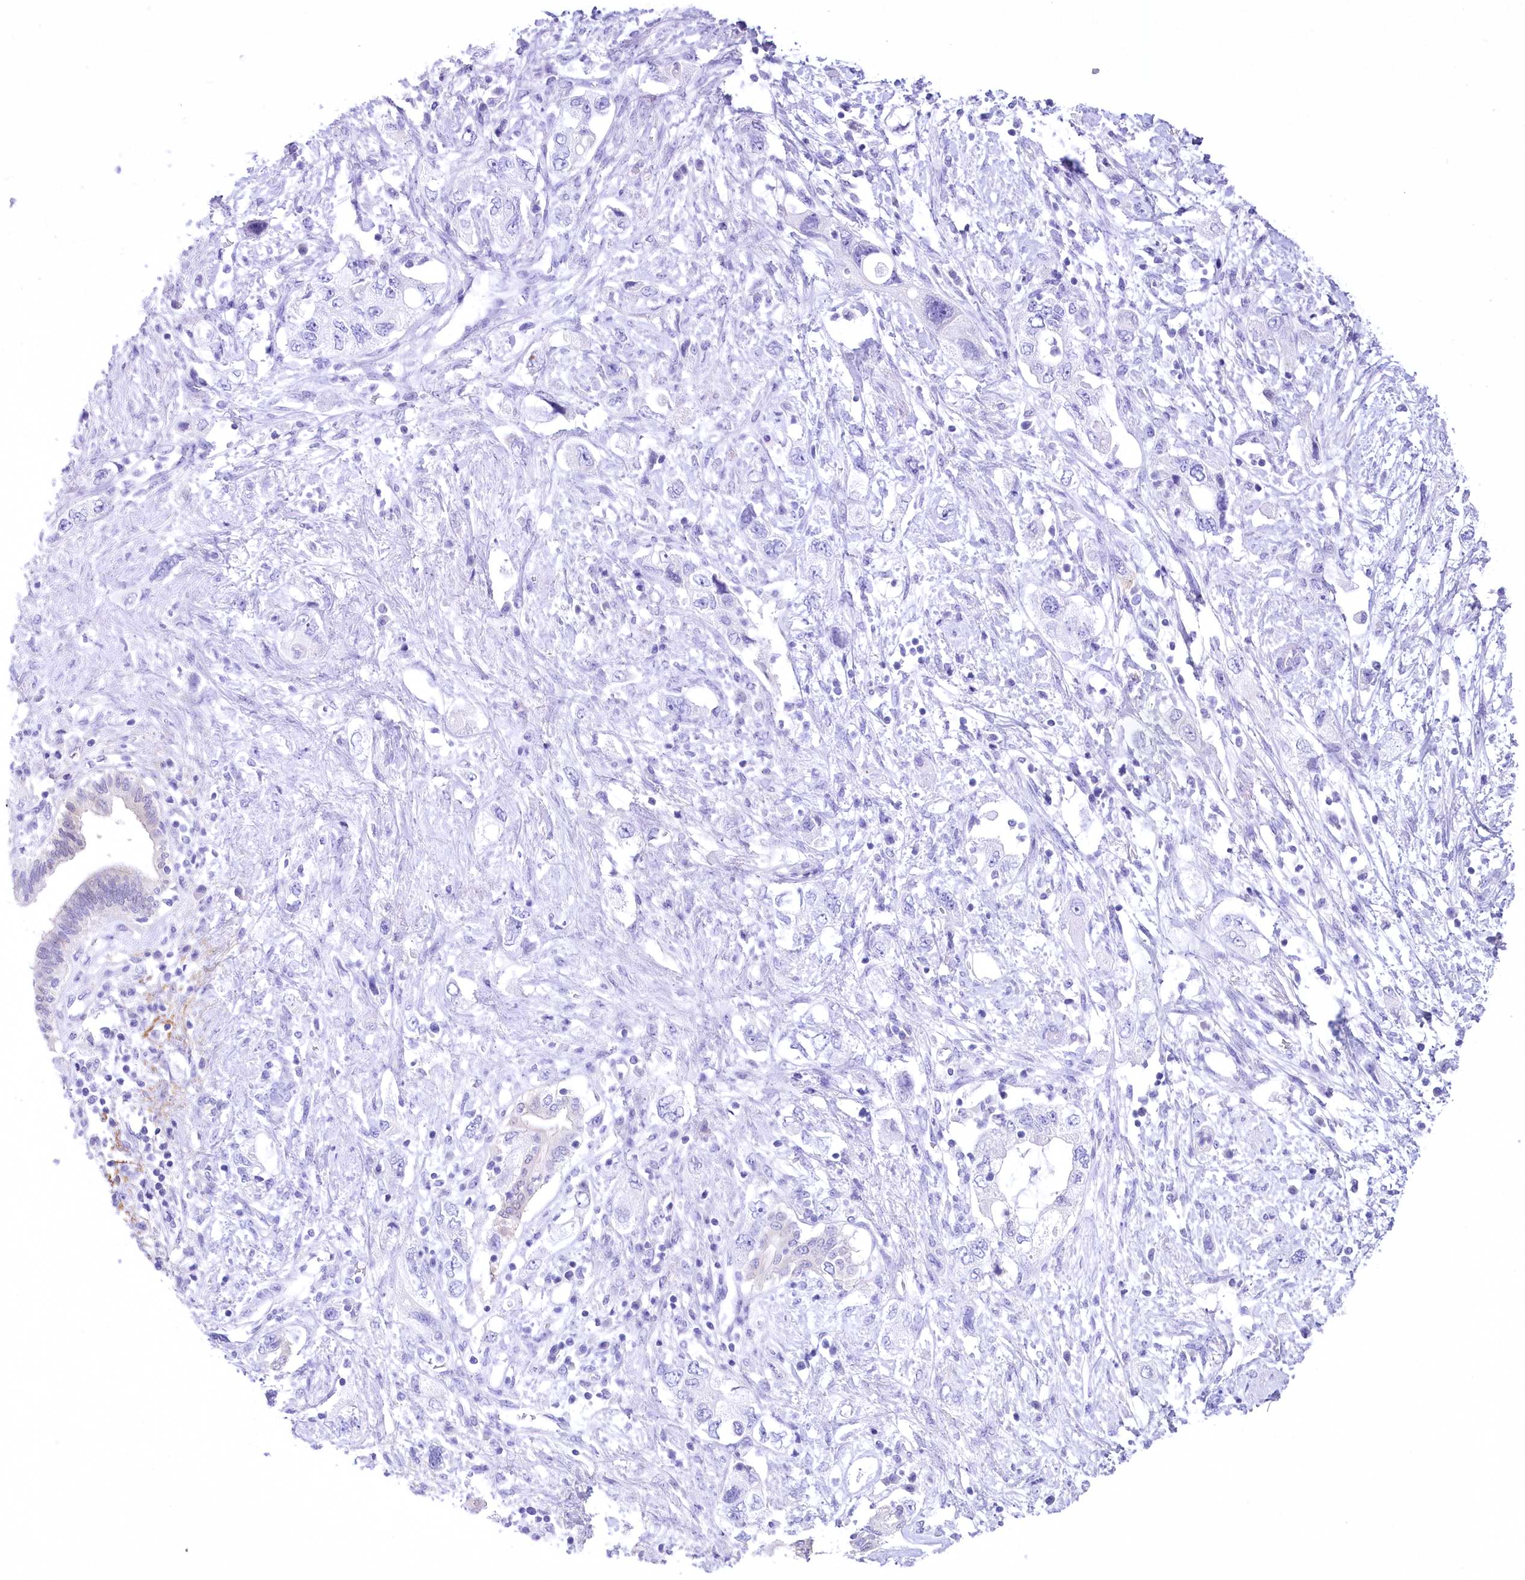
{"staining": {"intensity": "negative", "quantity": "none", "location": "none"}, "tissue": "pancreatic cancer", "cell_type": "Tumor cells", "image_type": "cancer", "snomed": [{"axis": "morphology", "description": "Adenocarcinoma, NOS"}, {"axis": "topography", "description": "Pancreas"}], "caption": "High magnification brightfield microscopy of pancreatic adenocarcinoma stained with DAB (3,3'-diaminobenzidine) (brown) and counterstained with hematoxylin (blue): tumor cells show no significant positivity.", "gene": "PBLD", "patient": {"sex": "female", "age": 73}}